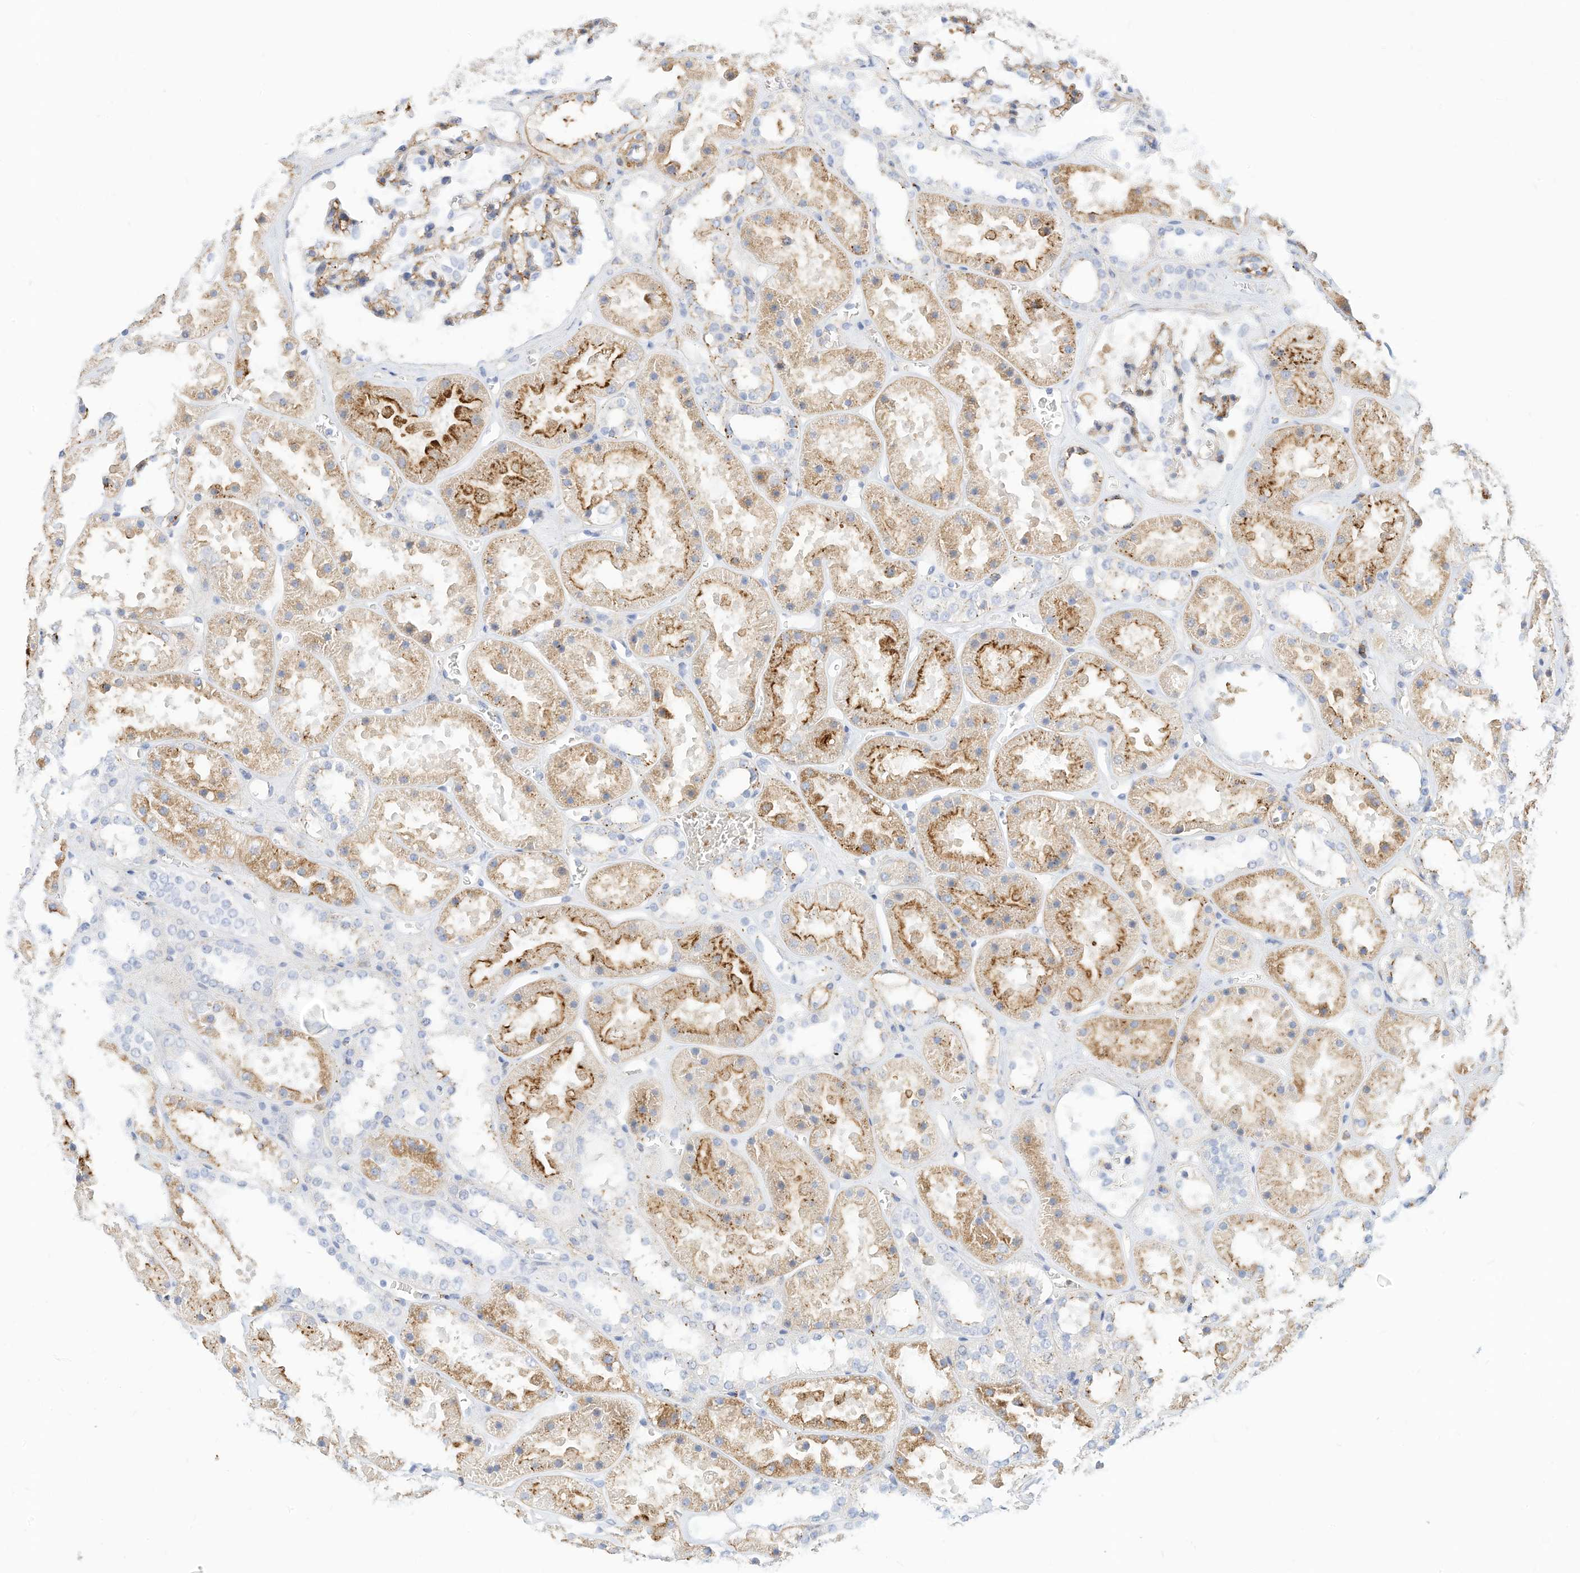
{"staining": {"intensity": "weak", "quantity": "<25%", "location": "cytoplasmic/membranous"}, "tissue": "kidney", "cell_type": "Cells in glomeruli", "image_type": "normal", "snomed": [{"axis": "morphology", "description": "Normal tissue, NOS"}, {"axis": "topography", "description": "Kidney"}], "caption": "This is an immunohistochemistry (IHC) photomicrograph of normal kidney. There is no staining in cells in glomeruli.", "gene": "TXNDC9", "patient": {"sex": "female", "age": 41}}